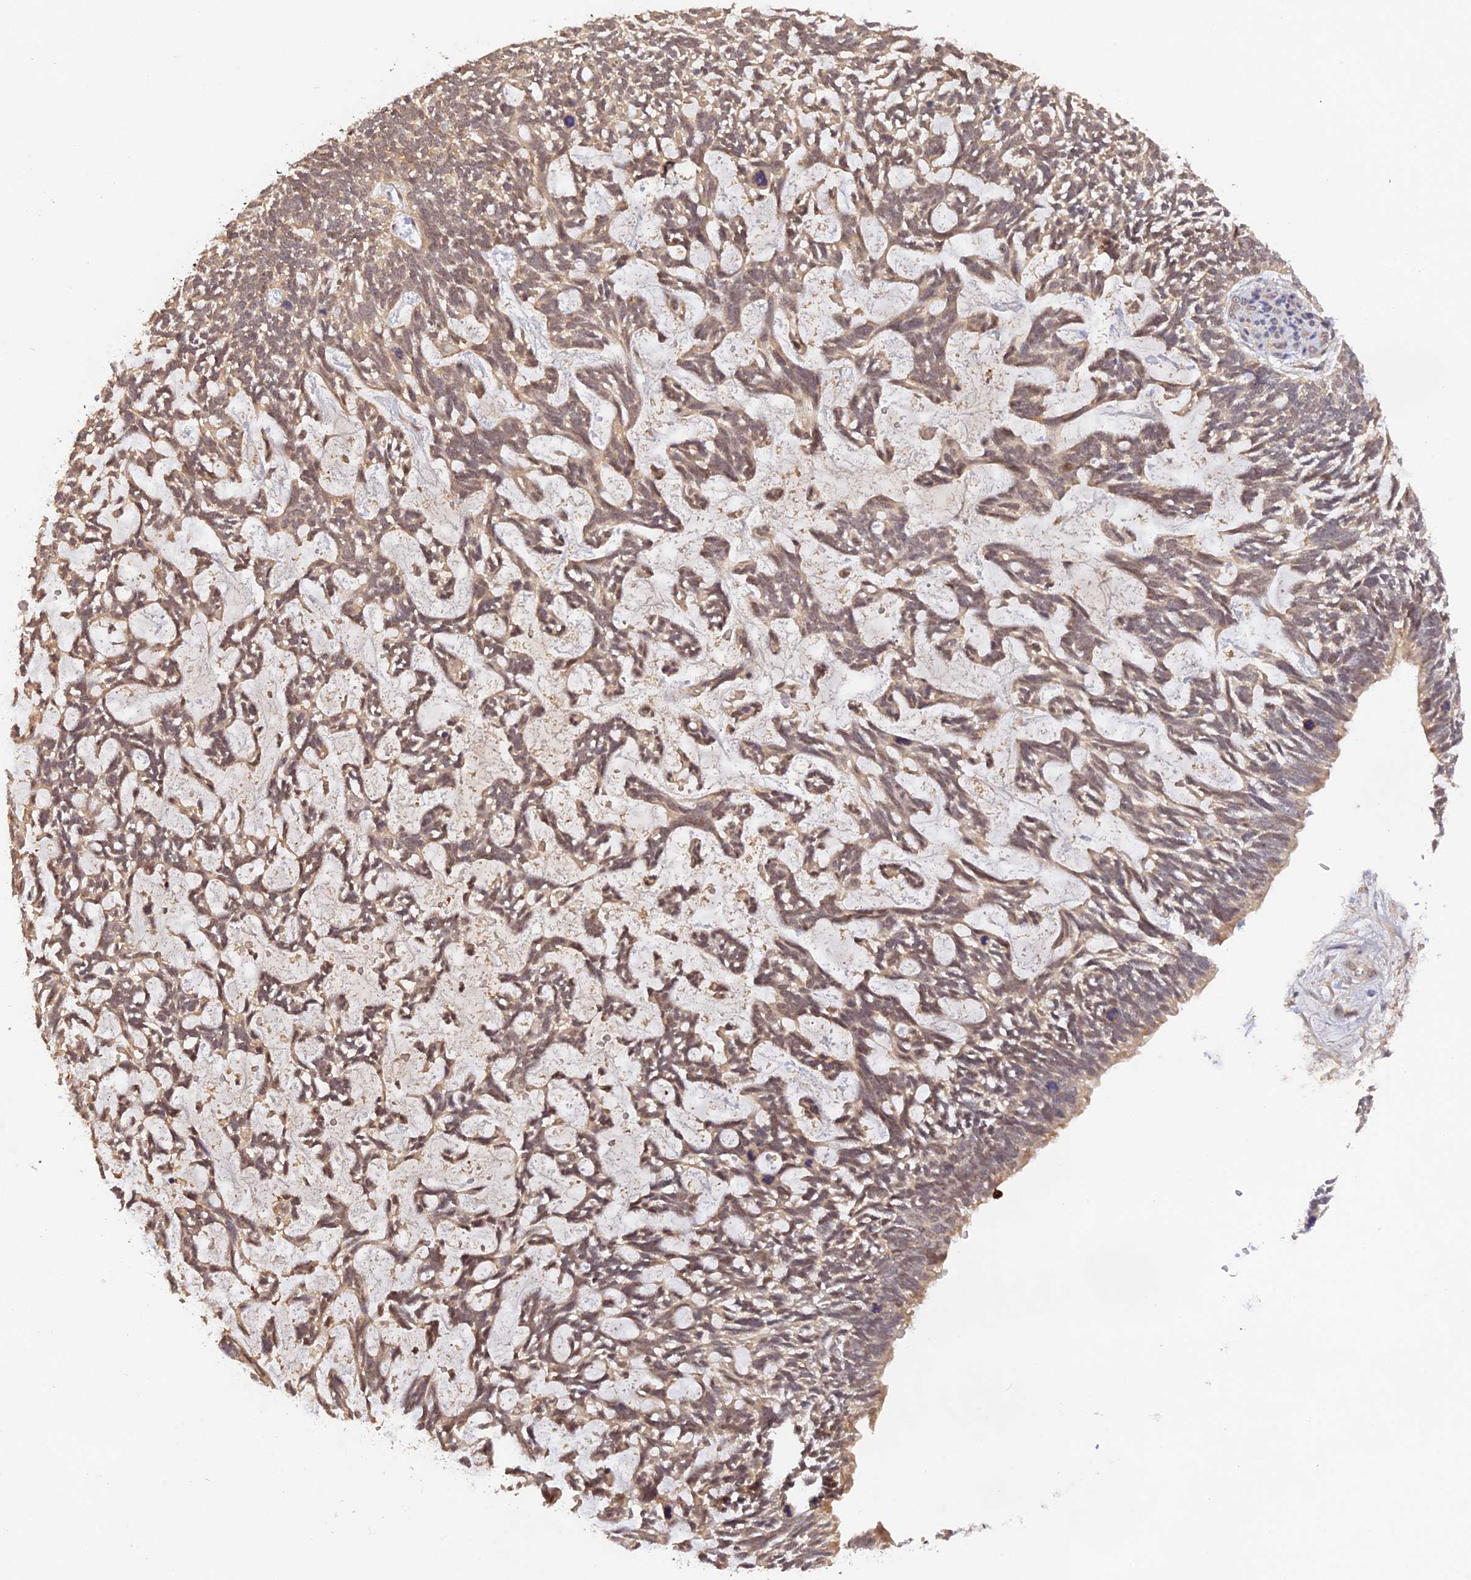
{"staining": {"intensity": "weak", "quantity": ">75%", "location": "cytoplasmic/membranous,nuclear"}, "tissue": "skin cancer", "cell_type": "Tumor cells", "image_type": "cancer", "snomed": [{"axis": "morphology", "description": "Basal cell carcinoma"}, {"axis": "topography", "description": "Skin"}], "caption": "Immunohistochemical staining of human skin cancer displays low levels of weak cytoplasmic/membranous and nuclear protein positivity in about >75% of tumor cells.", "gene": "ZNF436", "patient": {"sex": "male", "age": 88}}